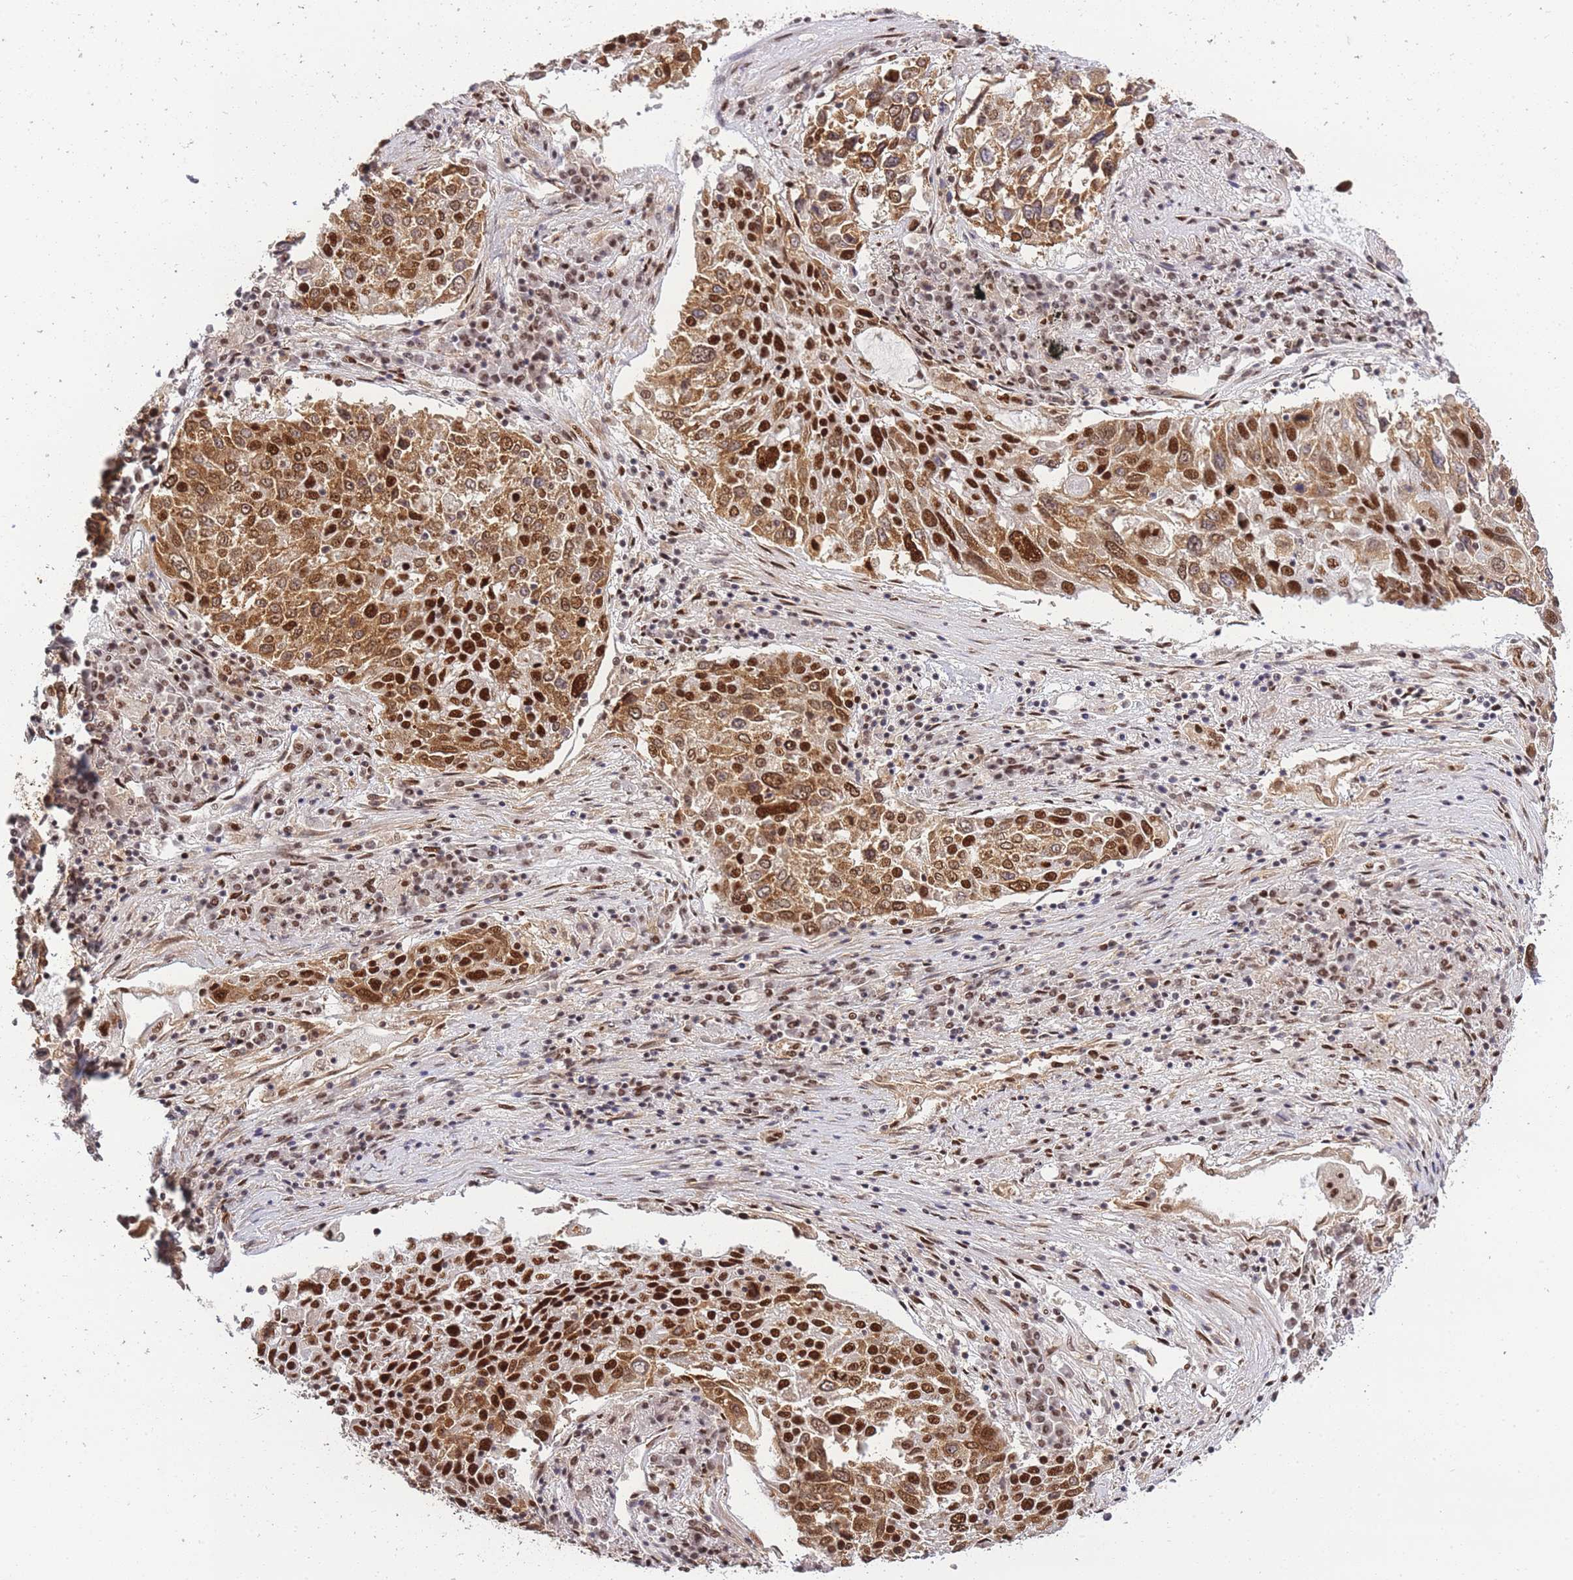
{"staining": {"intensity": "strong", "quantity": ">75%", "location": "cytoplasmic/membranous,nuclear"}, "tissue": "lung cancer", "cell_type": "Tumor cells", "image_type": "cancer", "snomed": [{"axis": "morphology", "description": "Squamous cell carcinoma, NOS"}, {"axis": "topography", "description": "Lung"}], "caption": "About >75% of tumor cells in lung cancer exhibit strong cytoplasmic/membranous and nuclear protein expression as visualized by brown immunohistochemical staining.", "gene": "PRKDC", "patient": {"sex": "male", "age": 65}}